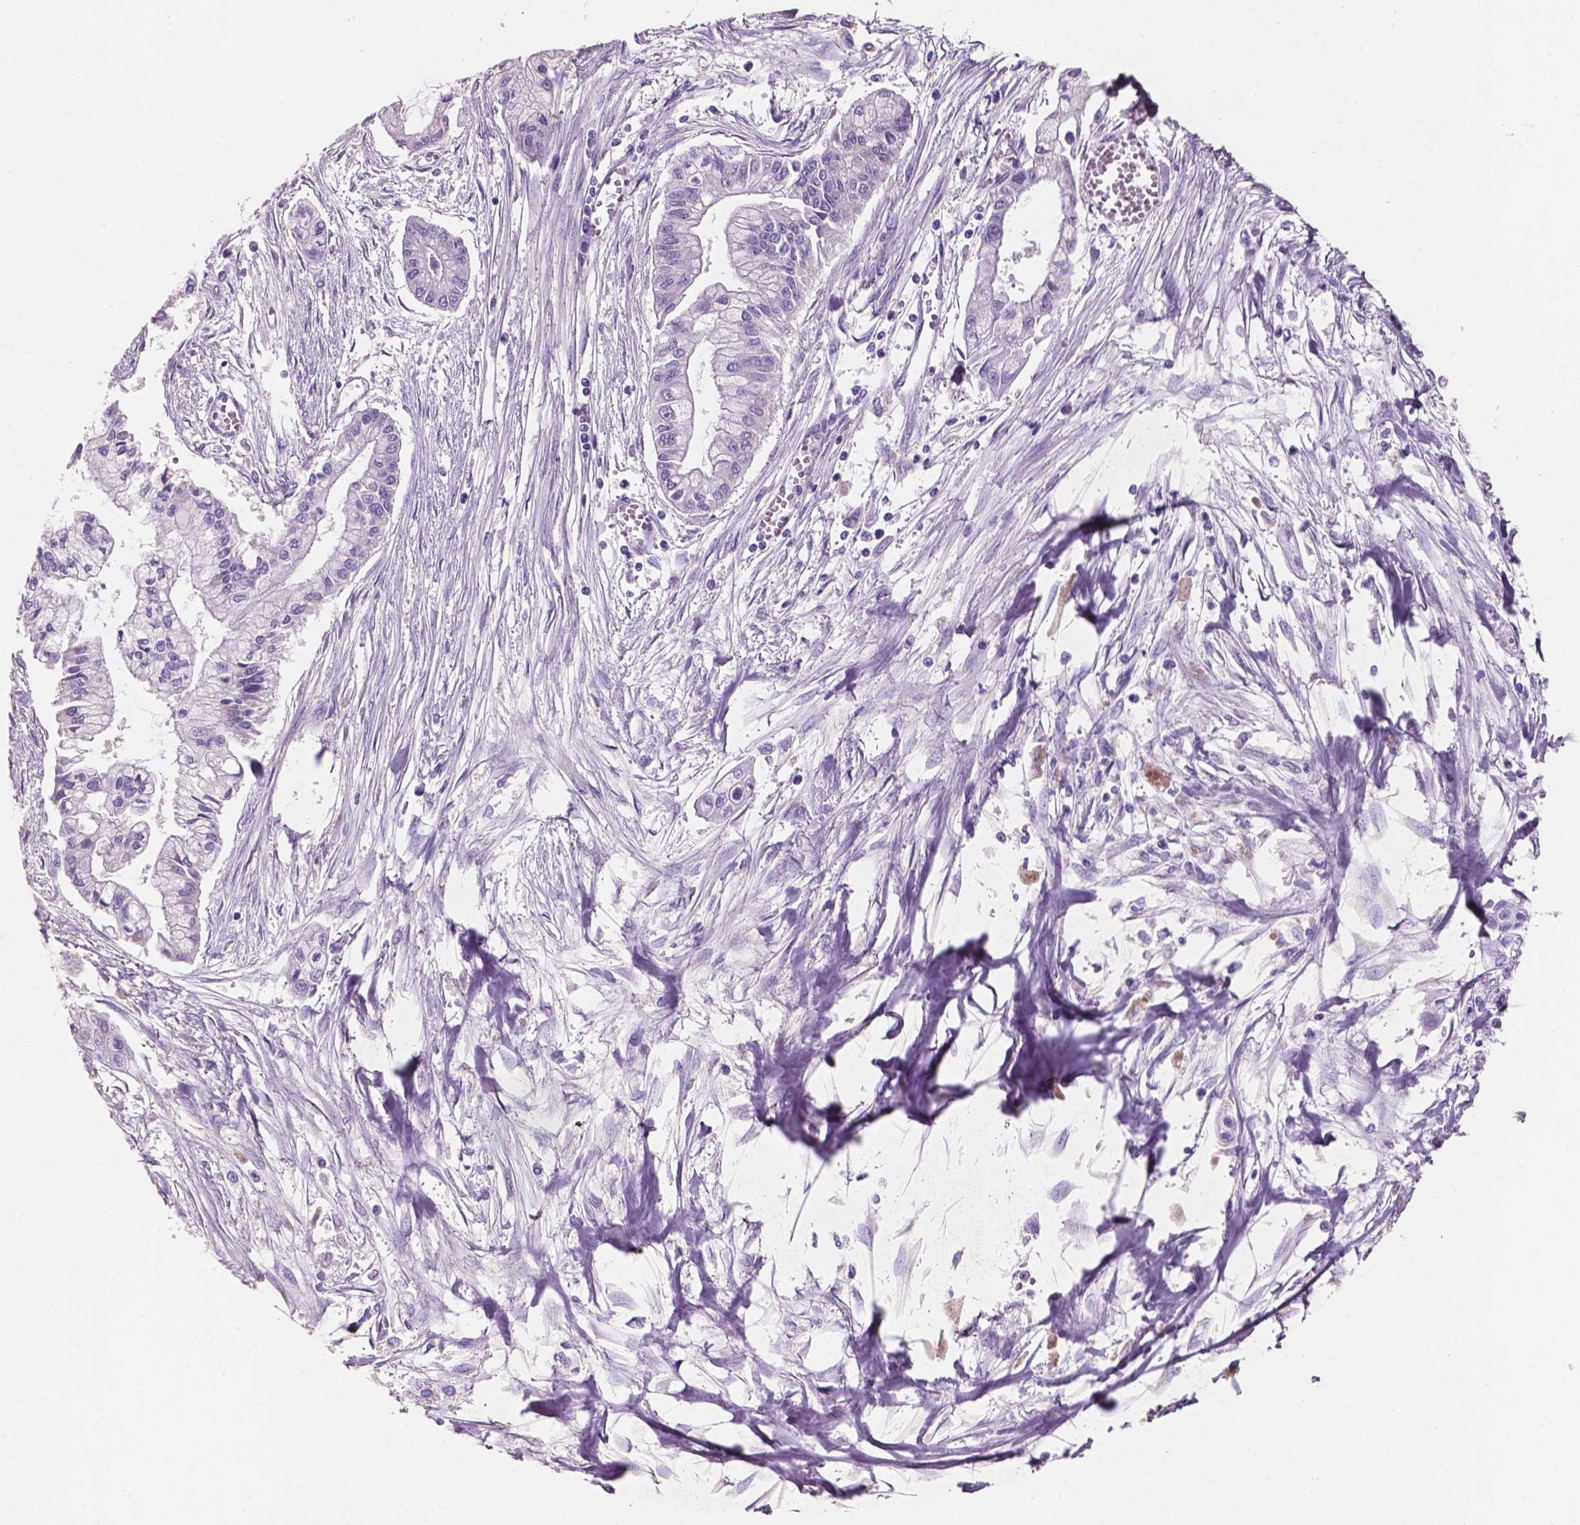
{"staining": {"intensity": "negative", "quantity": "none", "location": "none"}, "tissue": "pancreatic cancer", "cell_type": "Tumor cells", "image_type": "cancer", "snomed": [{"axis": "morphology", "description": "Adenocarcinoma, NOS"}, {"axis": "topography", "description": "Pancreas"}], "caption": "The photomicrograph demonstrates no staining of tumor cells in pancreatic adenocarcinoma. Nuclei are stained in blue.", "gene": "SBSN", "patient": {"sex": "male", "age": 54}}